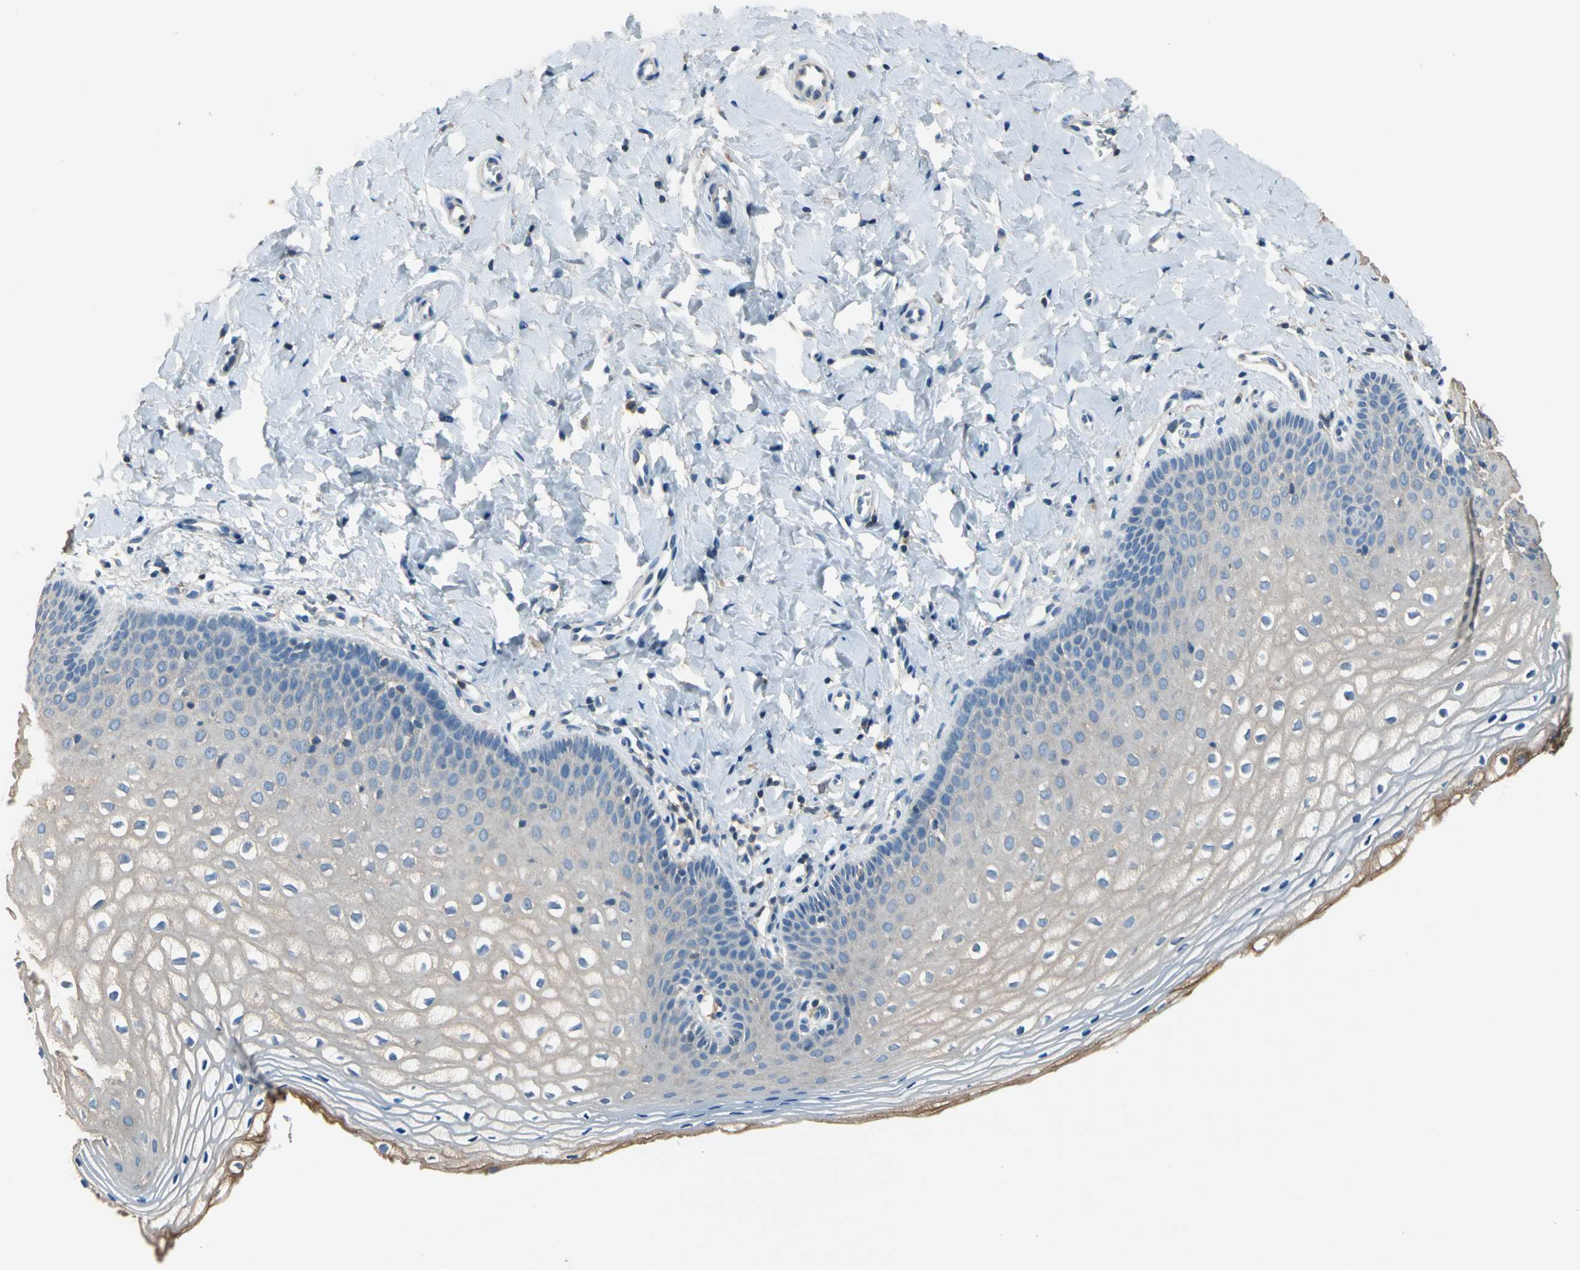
{"staining": {"intensity": "strong", "quantity": "<25%", "location": "cytoplasmic/membranous"}, "tissue": "vagina", "cell_type": "Squamous epithelial cells", "image_type": "normal", "snomed": [{"axis": "morphology", "description": "Normal tissue, NOS"}, {"axis": "topography", "description": "Vagina"}], "caption": "Squamous epithelial cells demonstrate medium levels of strong cytoplasmic/membranous expression in about <25% of cells in unremarkable vagina.", "gene": "PRKCA", "patient": {"sex": "female", "age": 55}}